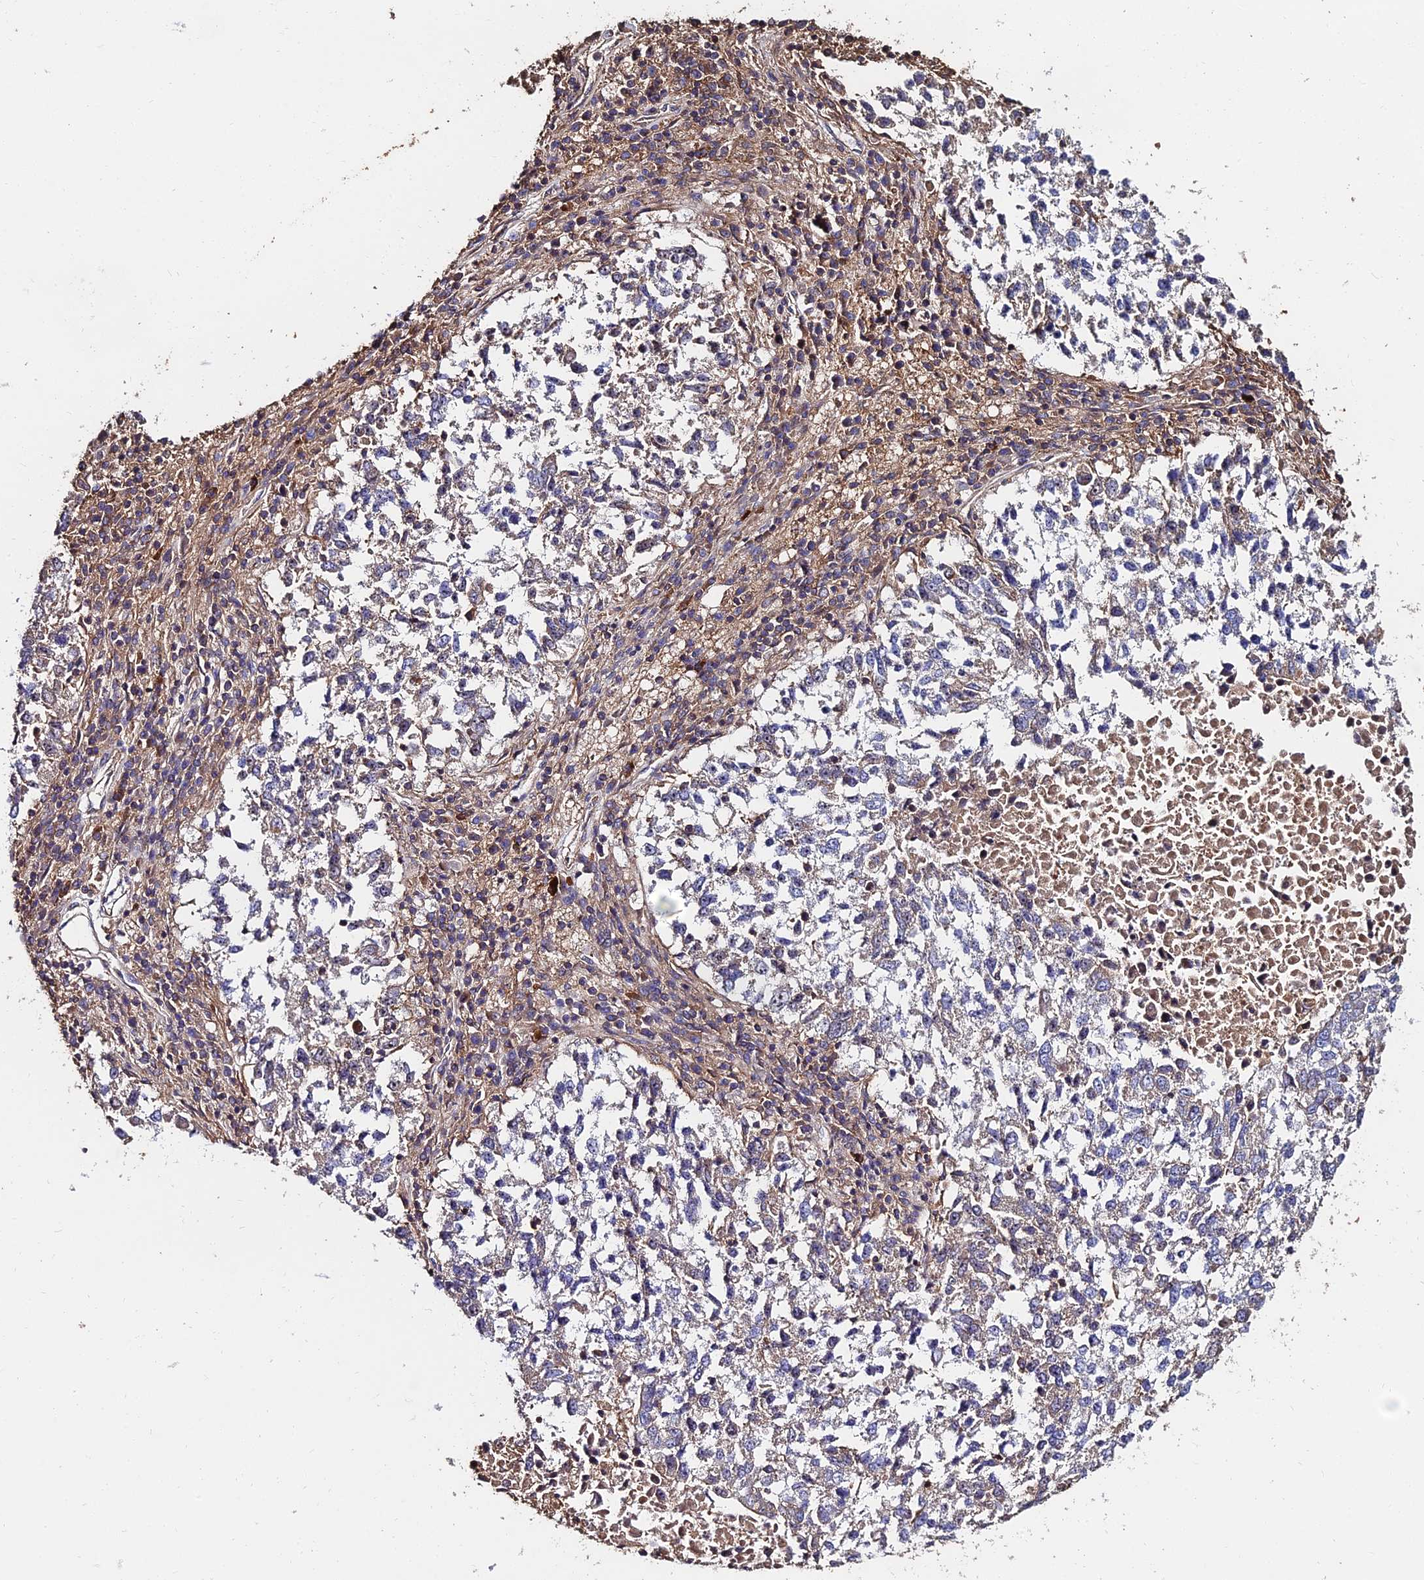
{"staining": {"intensity": "weak", "quantity": "25%-75%", "location": "cytoplasmic/membranous"}, "tissue": "lung cancer", "cell_type": "Tumor cells", "image_type": "cancer", "snomed": [{"axis": "morphology", "description": "Squamous cell carcinoma, NOS"}, {"axis": "topography", "description": "Lung"}], "caption": "A brown stain shows weak cytoplasmic/membranous expression of a protein in squamous cell carcinoma (lung) tumor cells.", "gene": "EXT1", "patient": {"sex": "male", "age": 73}}